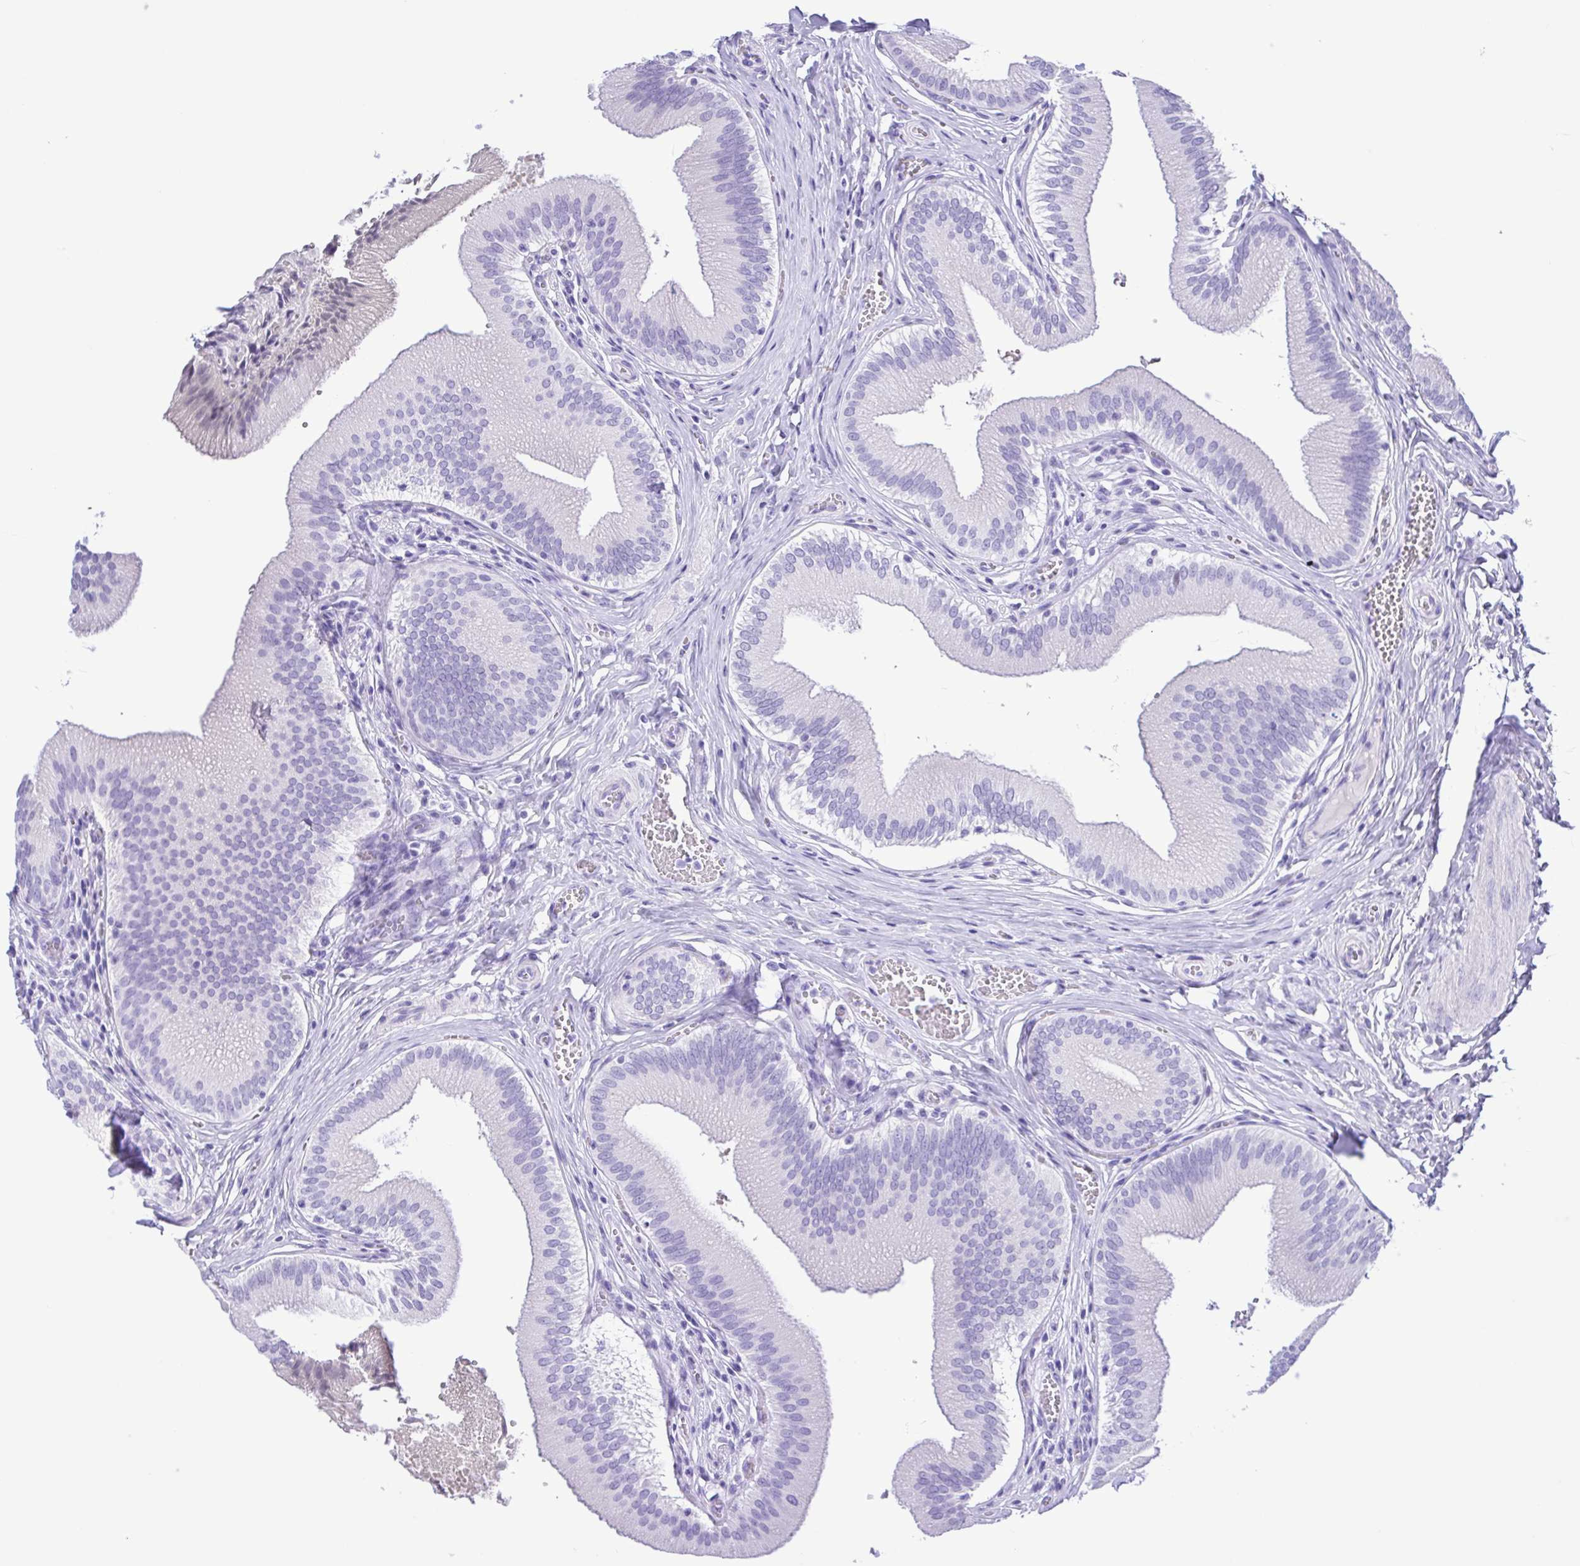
{"staining": {"intensity": "negative", "quantity": "none", "location": "none"}, "tissue": "gallbladder", "cell_type": "Glandular cells", "image_type": "normal", "snomed": [{"axis": "morphology", "description": "Normal tissue, NOS"}, {"axis": "topography", "description": "Gallbladder"}], "caption": "Glandular cells are negative for protein expression in normal human gallbladder. (DAB (3,3'-diaminobenzidine) IHC with hematoxylin counter stain).", "gene": "OVGP1", "patient": {"sex": "male", "age": 17}}